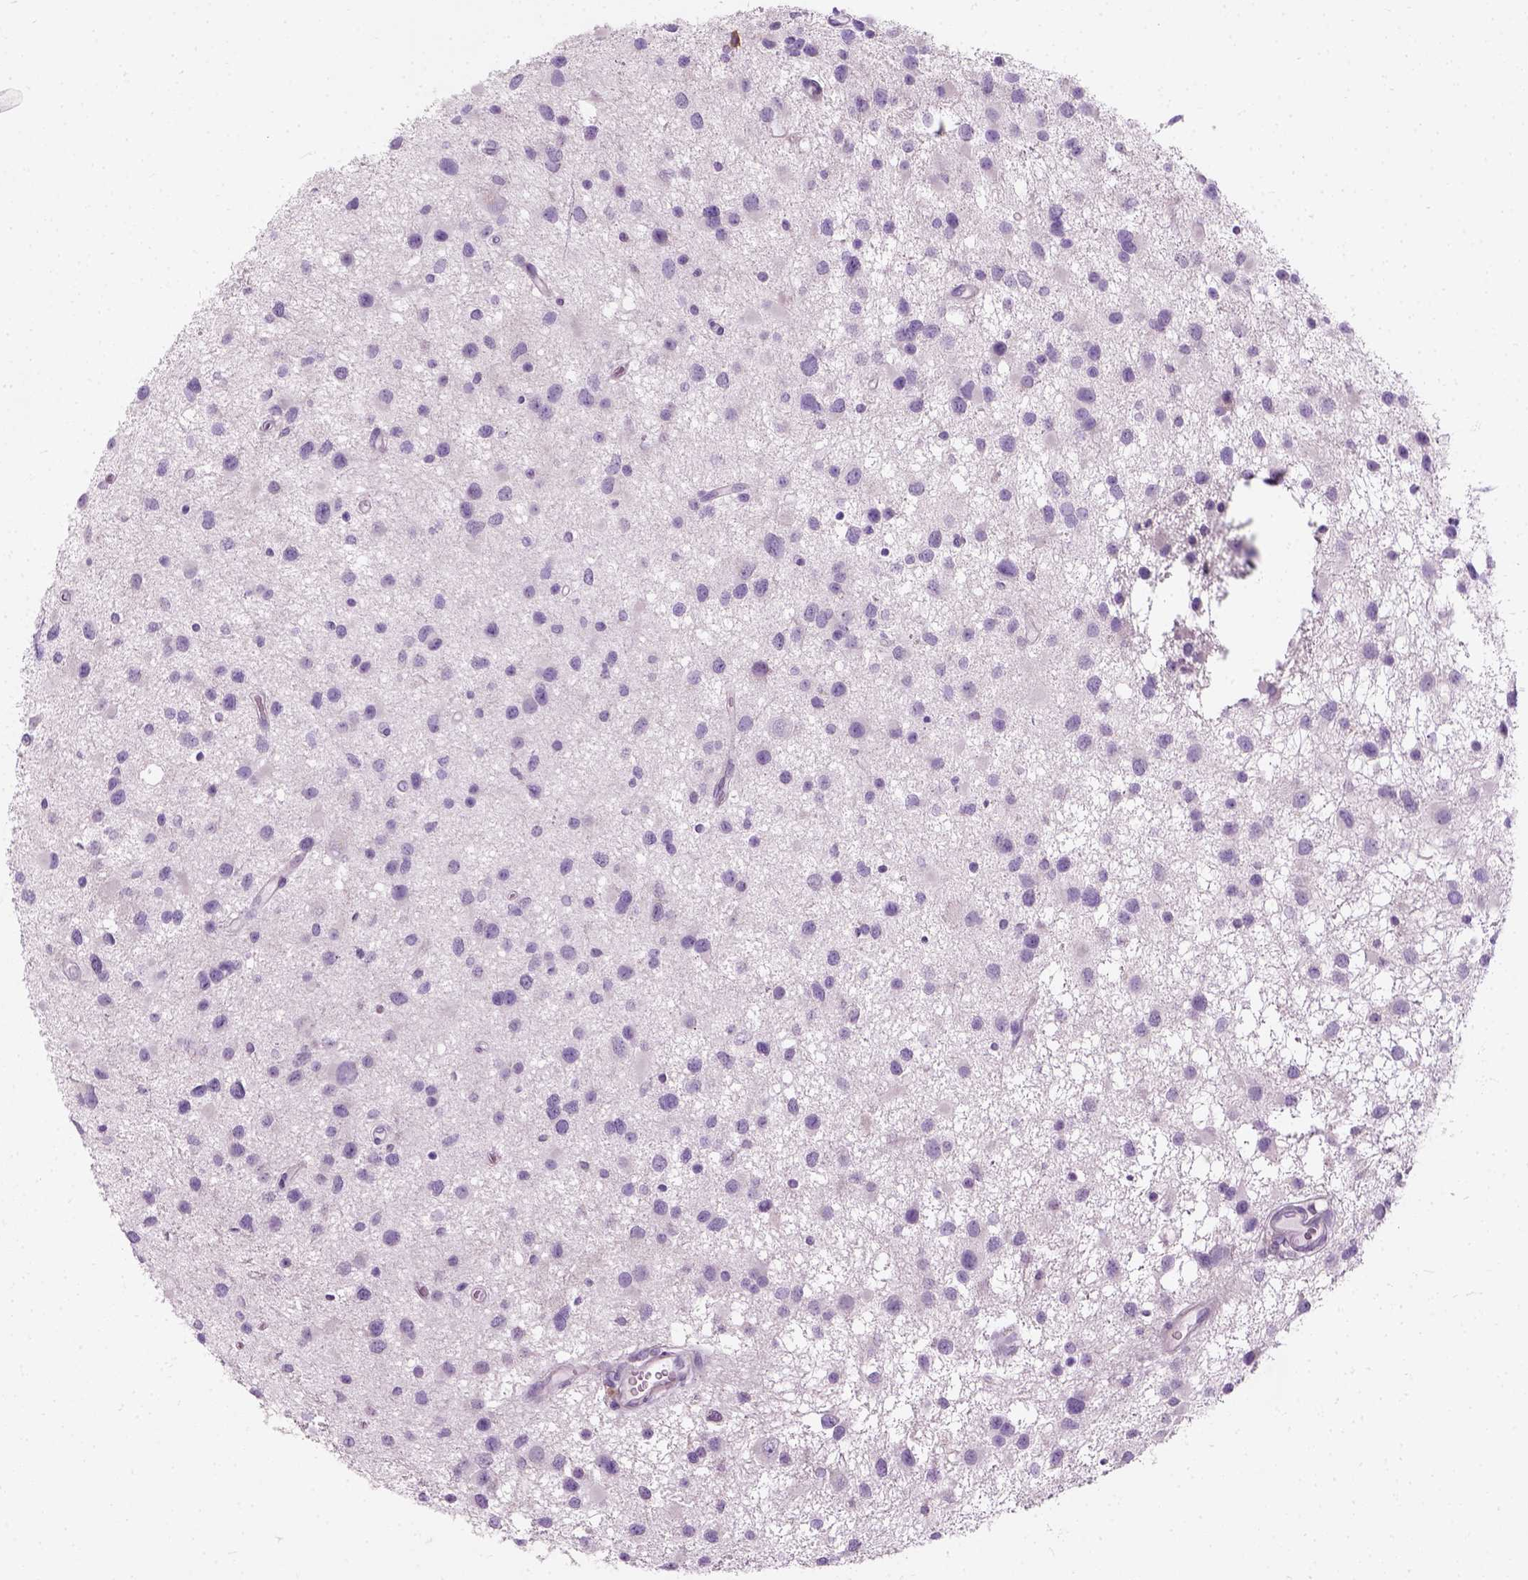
{"staining": {"intensity": "negative", "quantity": "none", "location": "none"}, "tissue": "glioma", "cell_type": "Tumor cells", "image_type": "cancer", "snomed": [{"axis": "morphology", "description": "Glioma, malignant, Low grade"}, {"axis": "topography", "description": "Brain"}], "caption": "Tumor cells show no significant protein staining in low-grade glioma (malignant).", "gene": "TRIM72", "patient": {"sex": "female", "age": 32}}